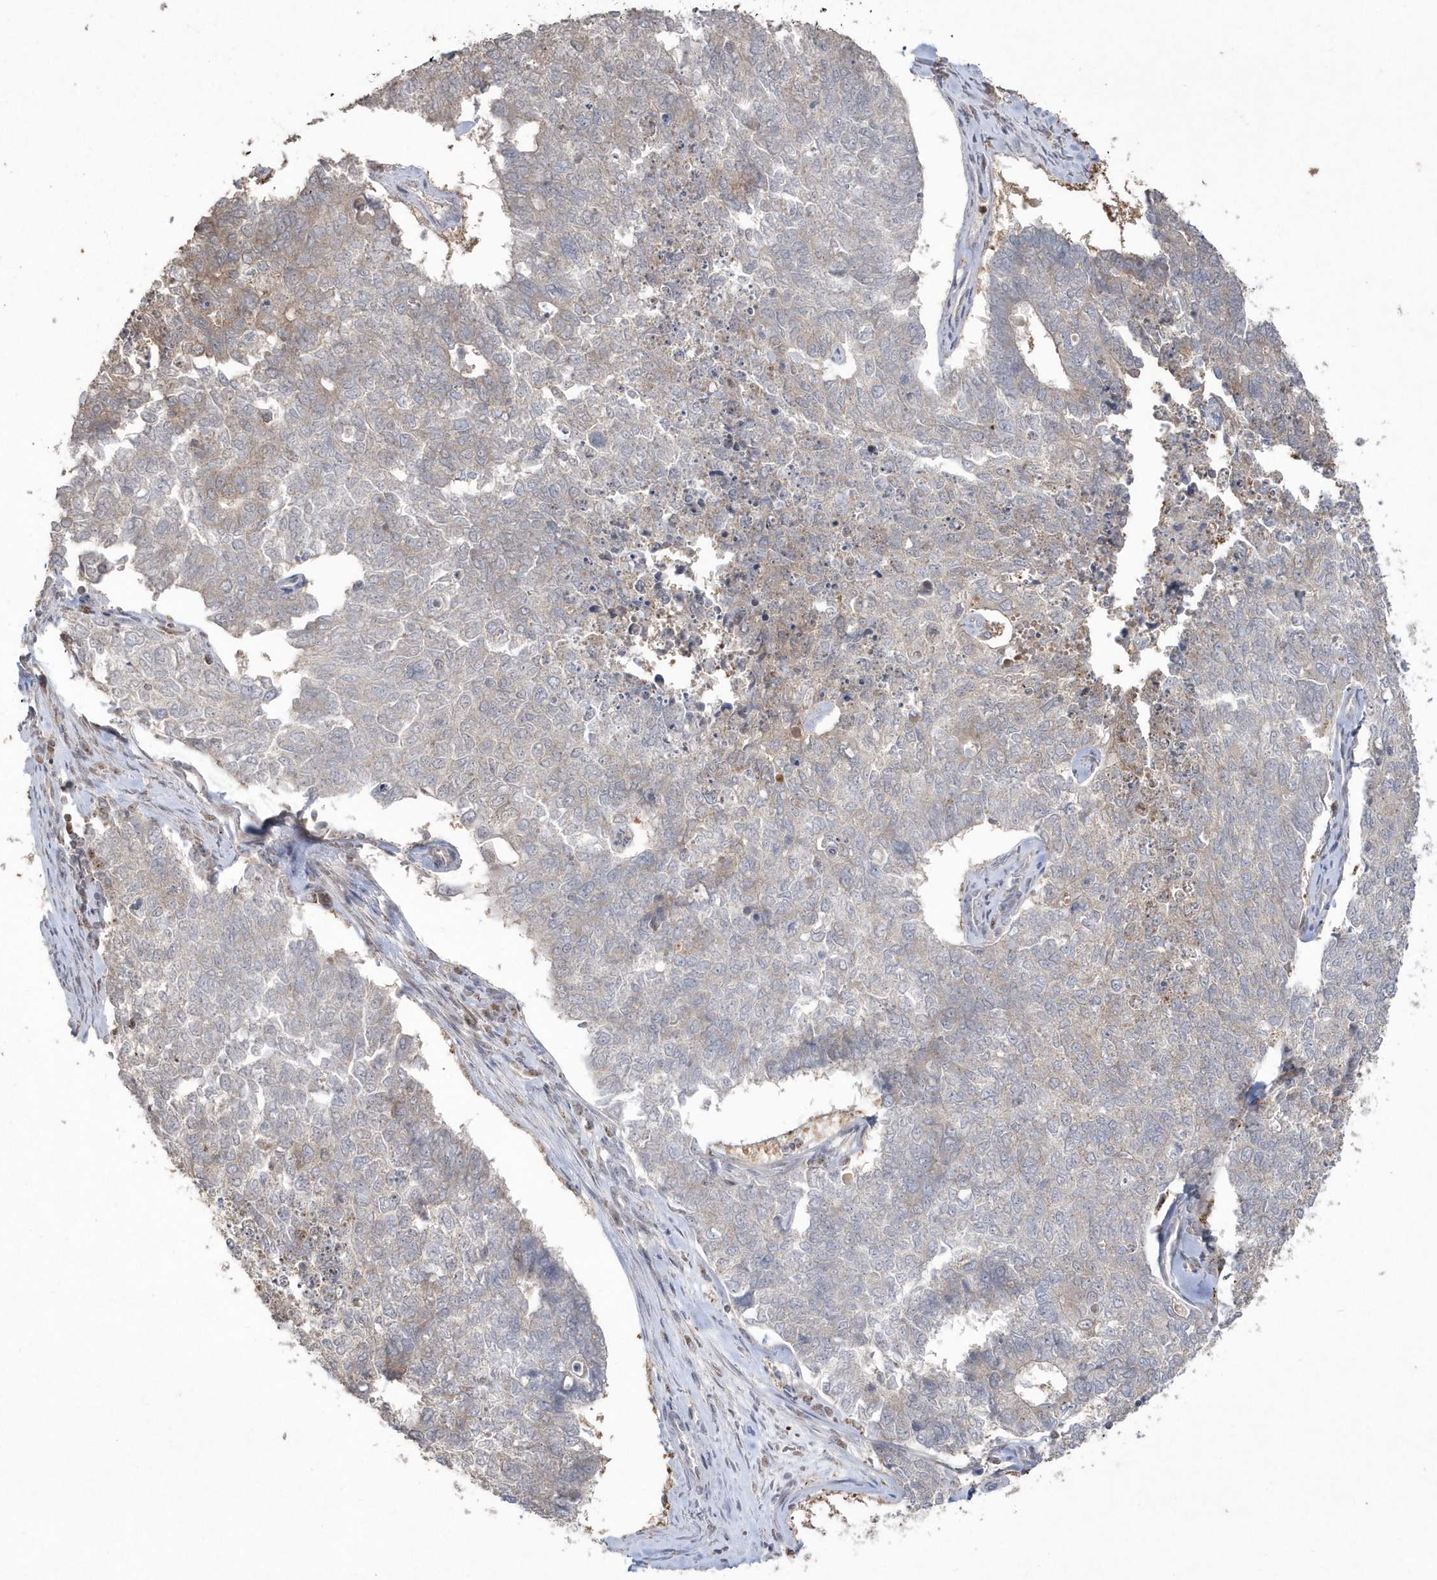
{"staining": {"intensity": "weak", "quantity": "<25%", "location": "cytoplasmic/membranous"}, "tissue": "cervical cancer", "cell_type": "Tumor cells", "image_type": "cancer", "snomed": [{"axis": "morphology", "description": "Squamous cell carcinoma, NOS"}, {"axis": "topography", "description": "Cervix"}], "caption": "DAB immunohistochemical staining of human squamous cell carcinoma (cervical) shows no significant expression in tumor cells.", "gene": "GEMIN6", "patient": {"sex": "female", "age": 63}}